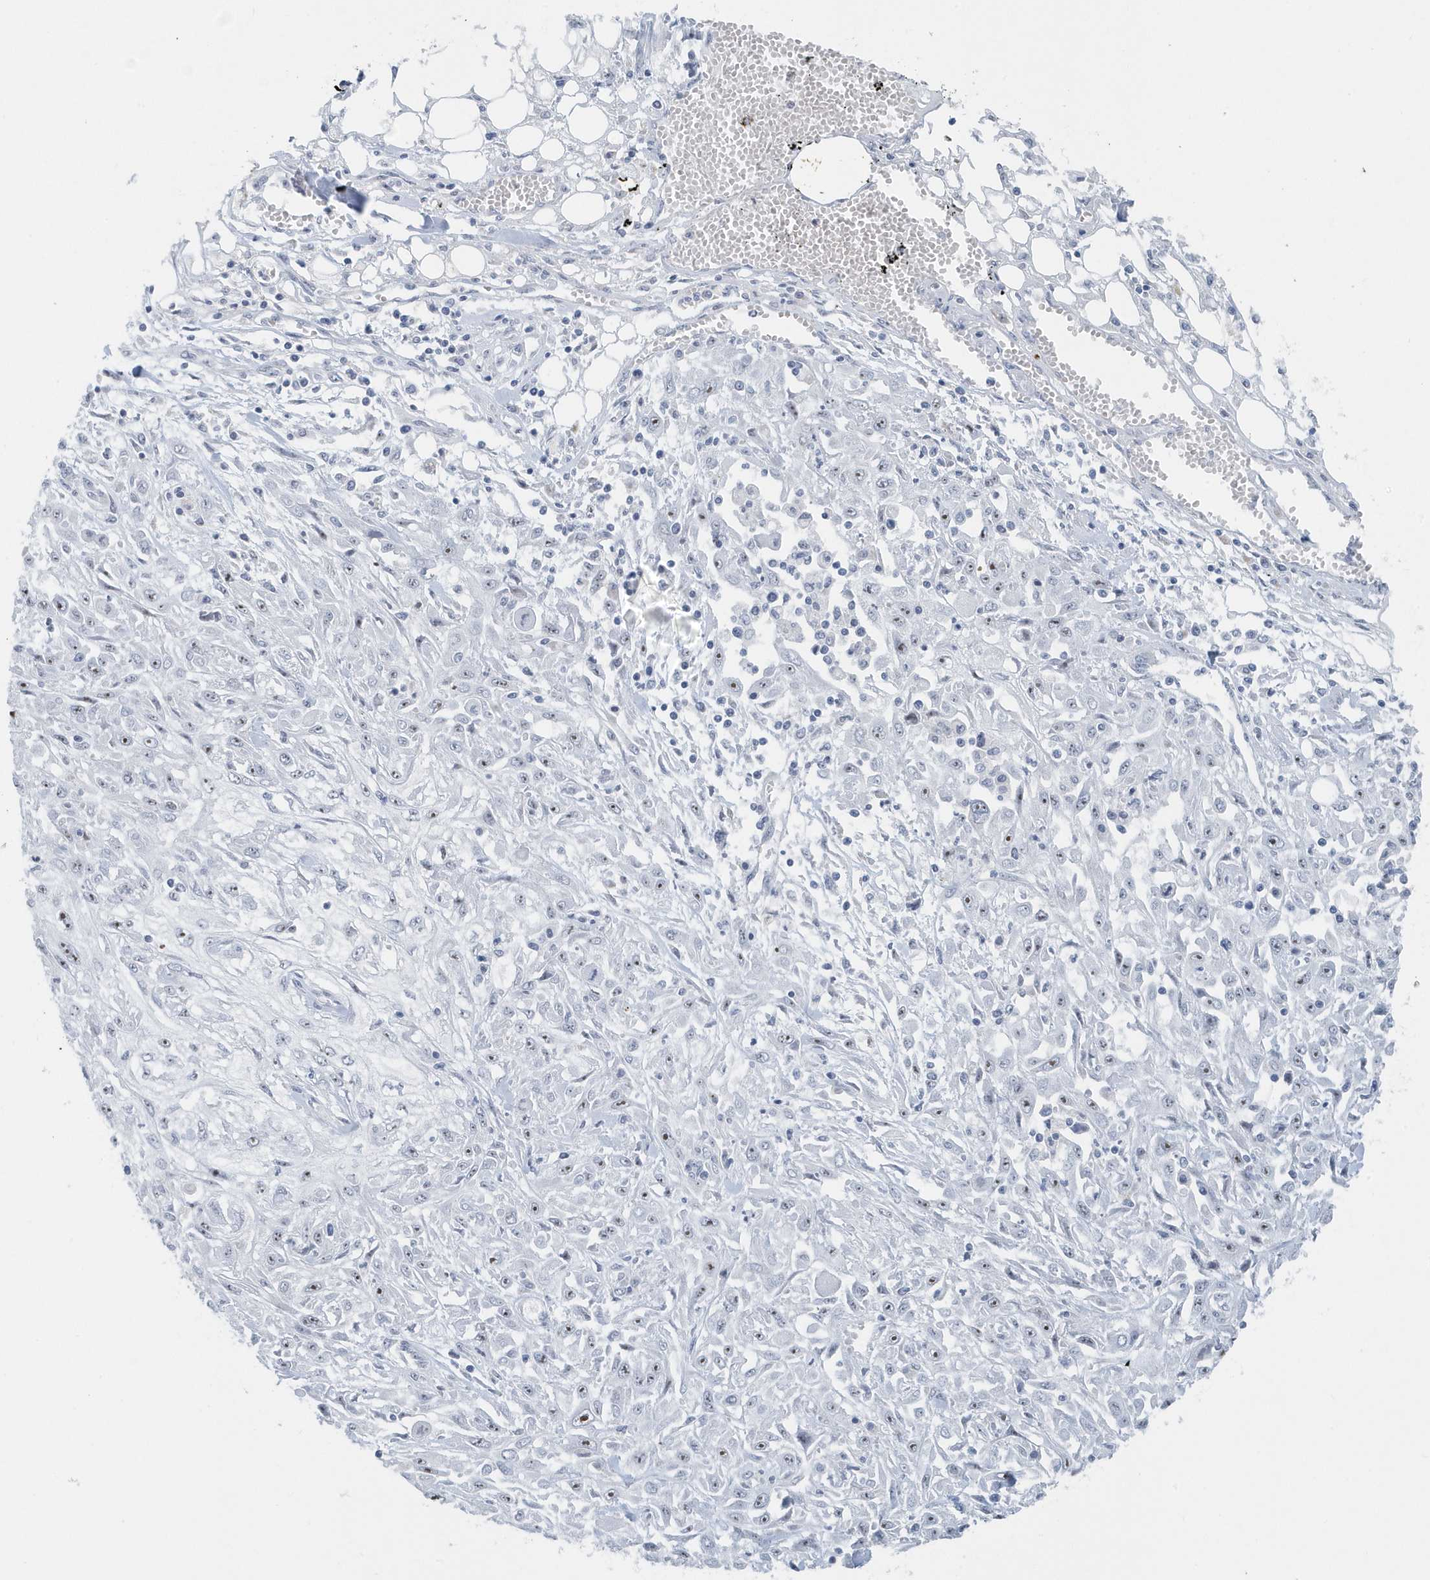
{"staining": {"intensity": "moderate", "quantity": "<25%", "location": "nuclear"}, "tissue": "skin cancer", "cell_type": "Tumor cells", "image_type": "cancer", "snomed": [{"axis": "morphology", "description": "Squamous cell carcinoma, NOS"}, {"axis": "morphology", "description": "Squamous cell carcinoma, metastatic, NOS"}, {"axis": "topography", "description": "Skin"}, {"axis": "topography", "description": "Lymph node"}], "caption": "This is a photomicrograph of immunohistochemistry staining of skin cancer, which shows moderate expression in the nuclear of tumor cells.", "gene": "RPF2", "patient": {"sex": "male", "age": 75}}